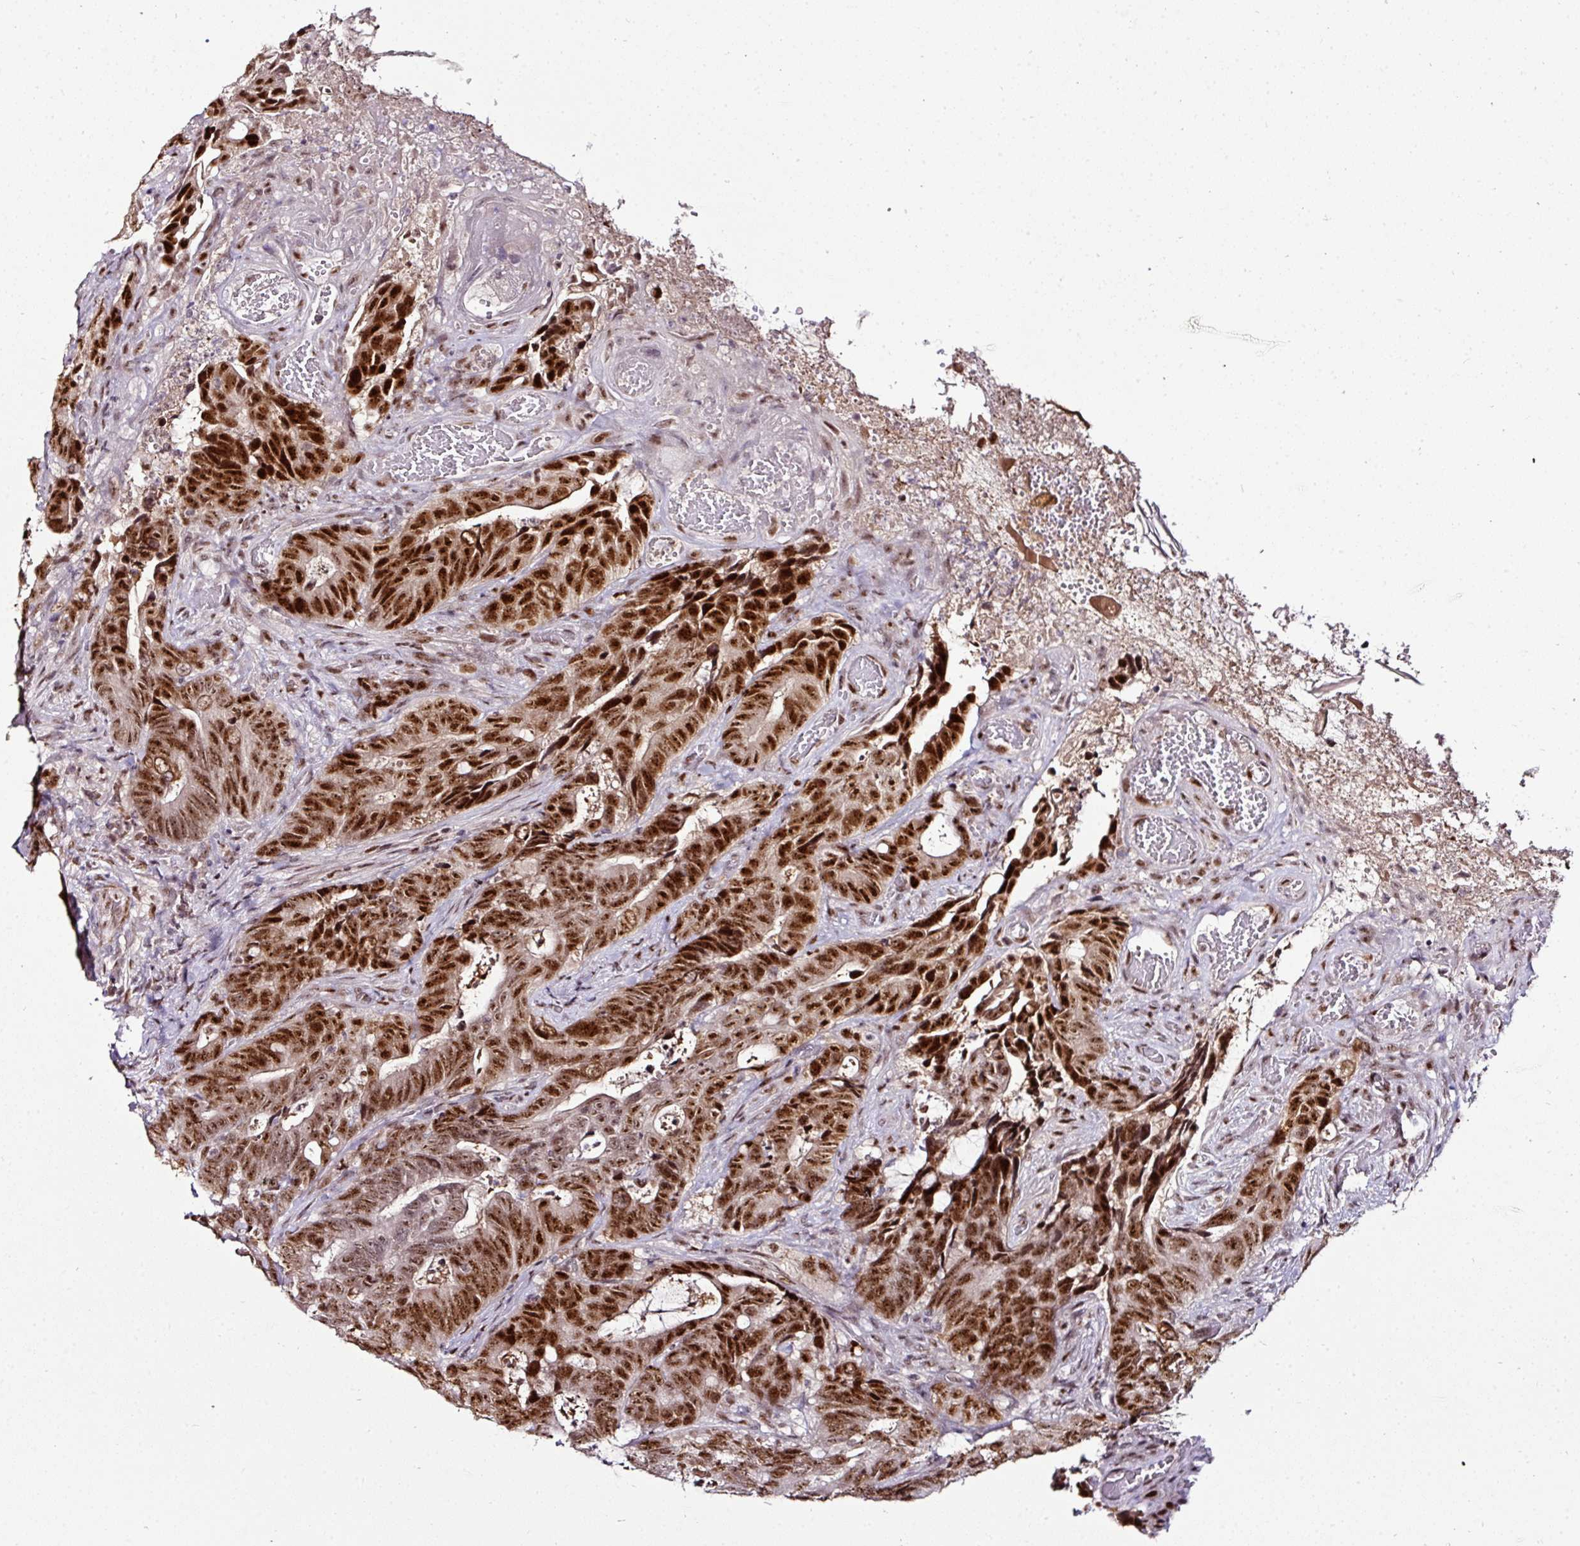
{"staining": {"intensity": "strong", "quantity": ">75%", "location": "nuclear"}, "tissue": "colorectal cancer", "cell_type": "Tumor cells", "image_type": "cancer", "snomed": [{"axis": "morphology", "description": "Adenocarcinoma, NOS"}, {"axis": "topography", "description": "Colon"}], "caption": "The histopathology image reveals immunohistochemical staining of colorectal adenocarcinoma. There is strong nuclear expression is seen in about >75% of tumor cells. (brown staining indicates protein expression, while blue staining denotes nuclei).", "gene": "KLF16", "patient": {"sex": "female", "age": 82}}